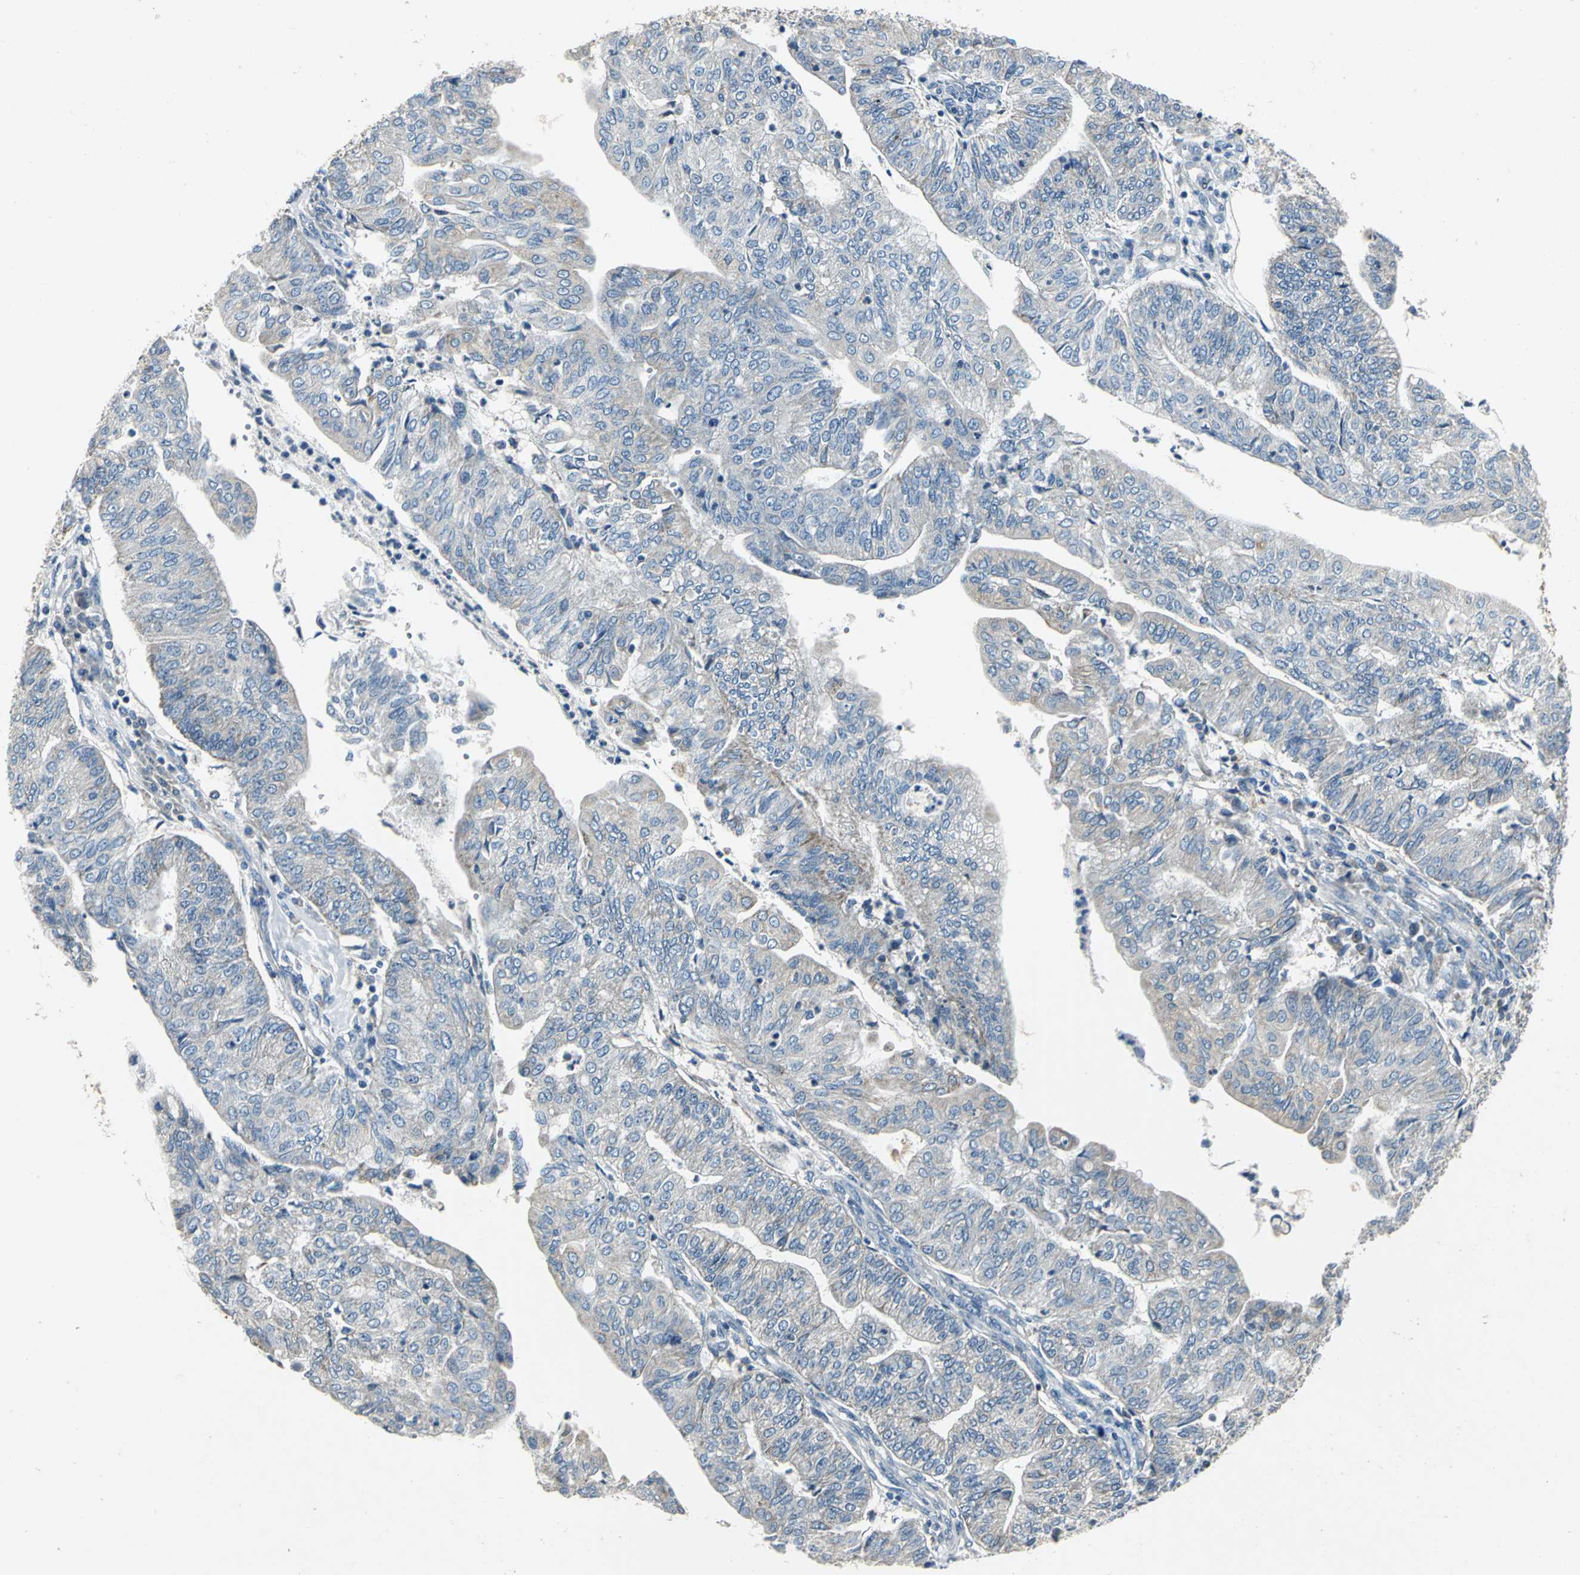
{"staining": {"intensity": "weak", "quantity": "25%-75%", "location": "cytoplasmic/membranous"}, "tissue": "endometrial cancer", "cell_type": "Tumor cells", "image_type": "cancer", "snomed": [{"axis": "morphology", "description": "Adenocarcinoma, NOS"}, {"axis": "topography", "description": "Endometrium"}], "caption": "Brown immunohistochemical staining in adenocarcinoma (endometrial) shows weak cytoplasmic/membranous positivity in about 25%-75% of tumor cells.", "gene": "JADE3", "patient": {"sex": "female", "age": 59}}